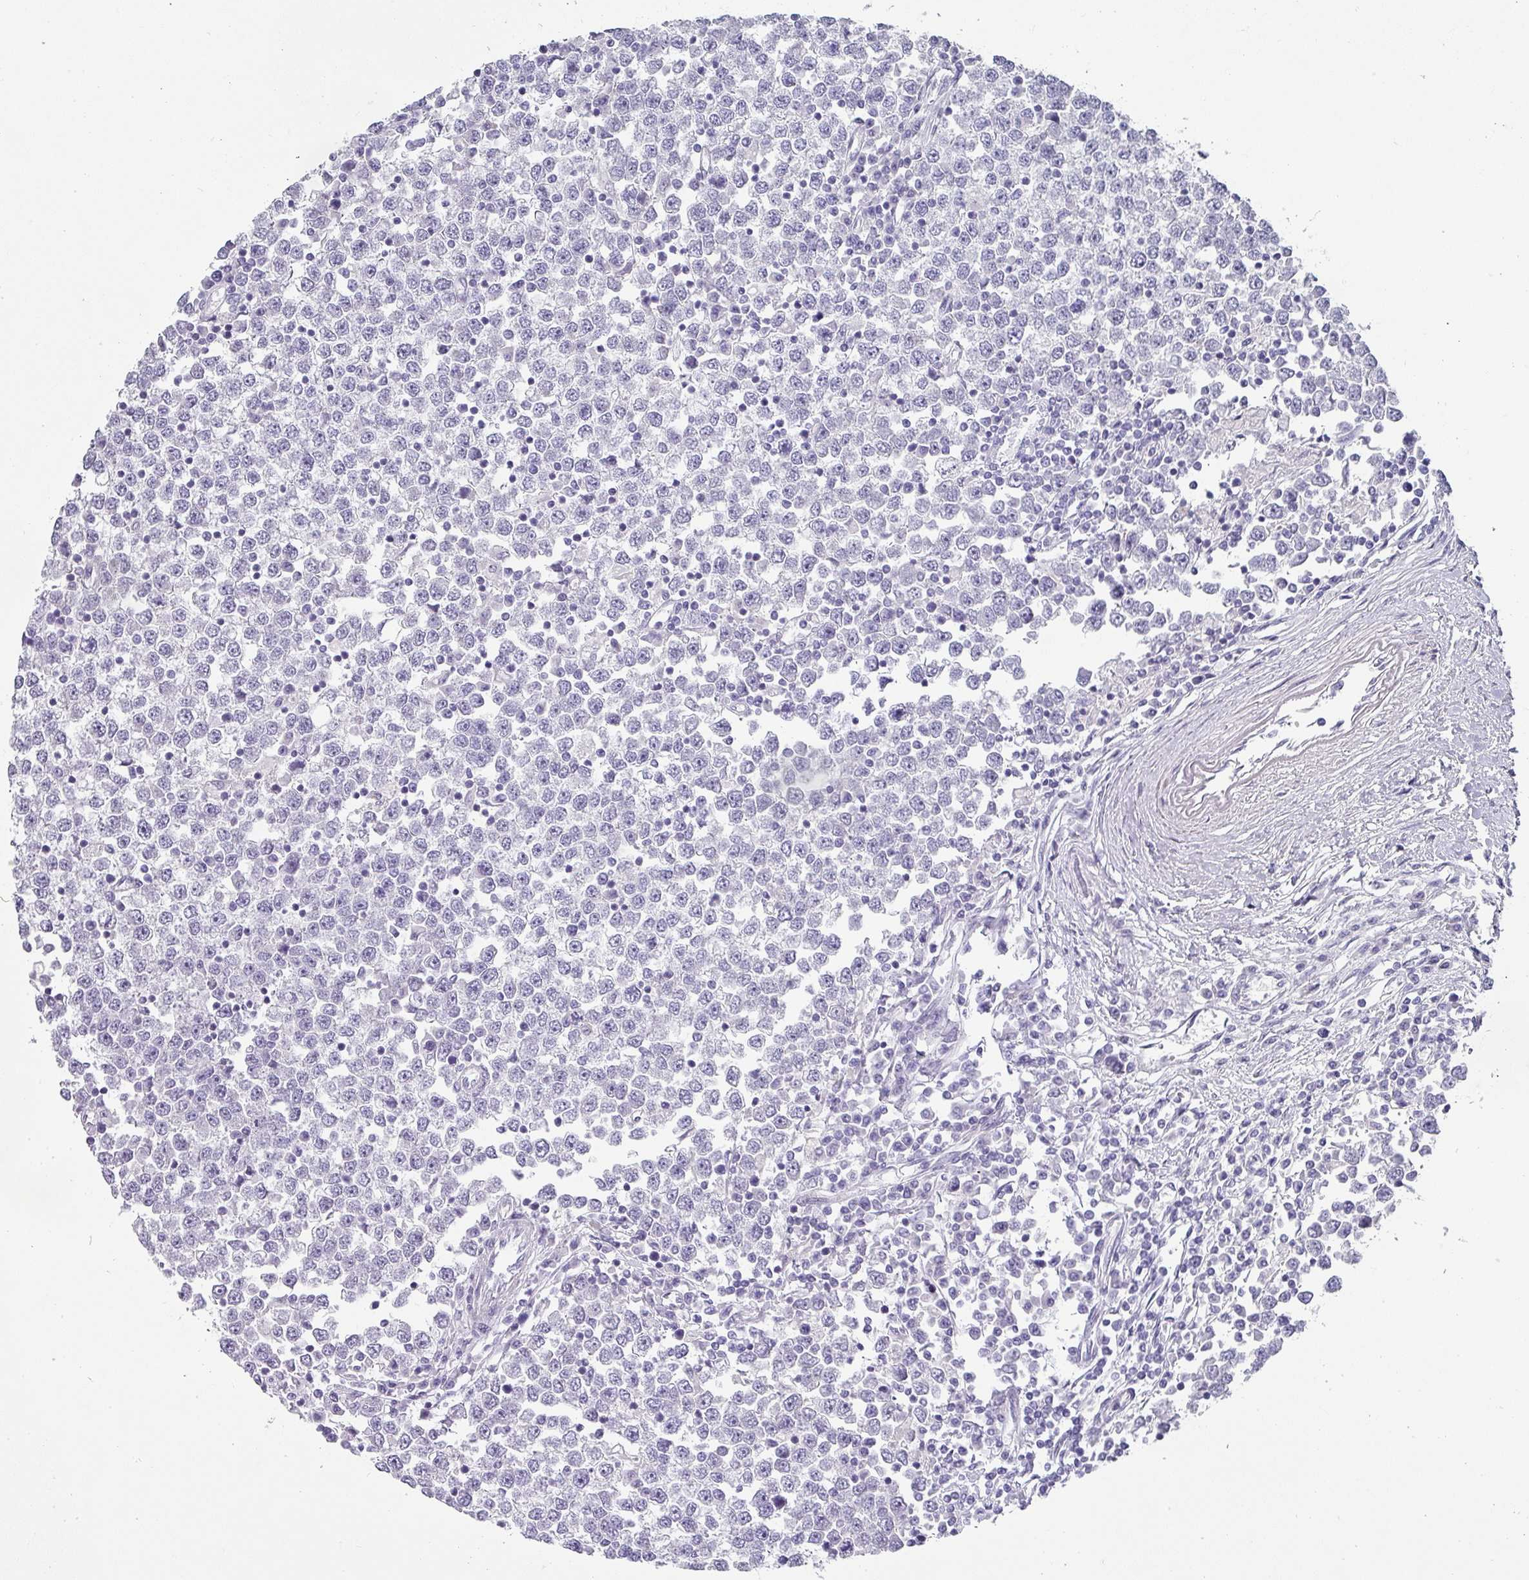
{"staining": {"intensity": "negative", "quantity": "none", "location": "none"}, "tissue": "testis cancer", "cell_type": "Tumor cells", "image_type": "cancer", "snomed": [{"axis": "morphology", "description": "Seminoma, NOS"}, {"axis": "topography", "description": "Testis"}], "caption": "An image of human seminoma (testis) is negative for staining in tumor cells. (Immunohistochemistry, brightfield microscopy, high magnification).", "gene": "BTLA", "patient": {"sex": "male", "age": 65}}